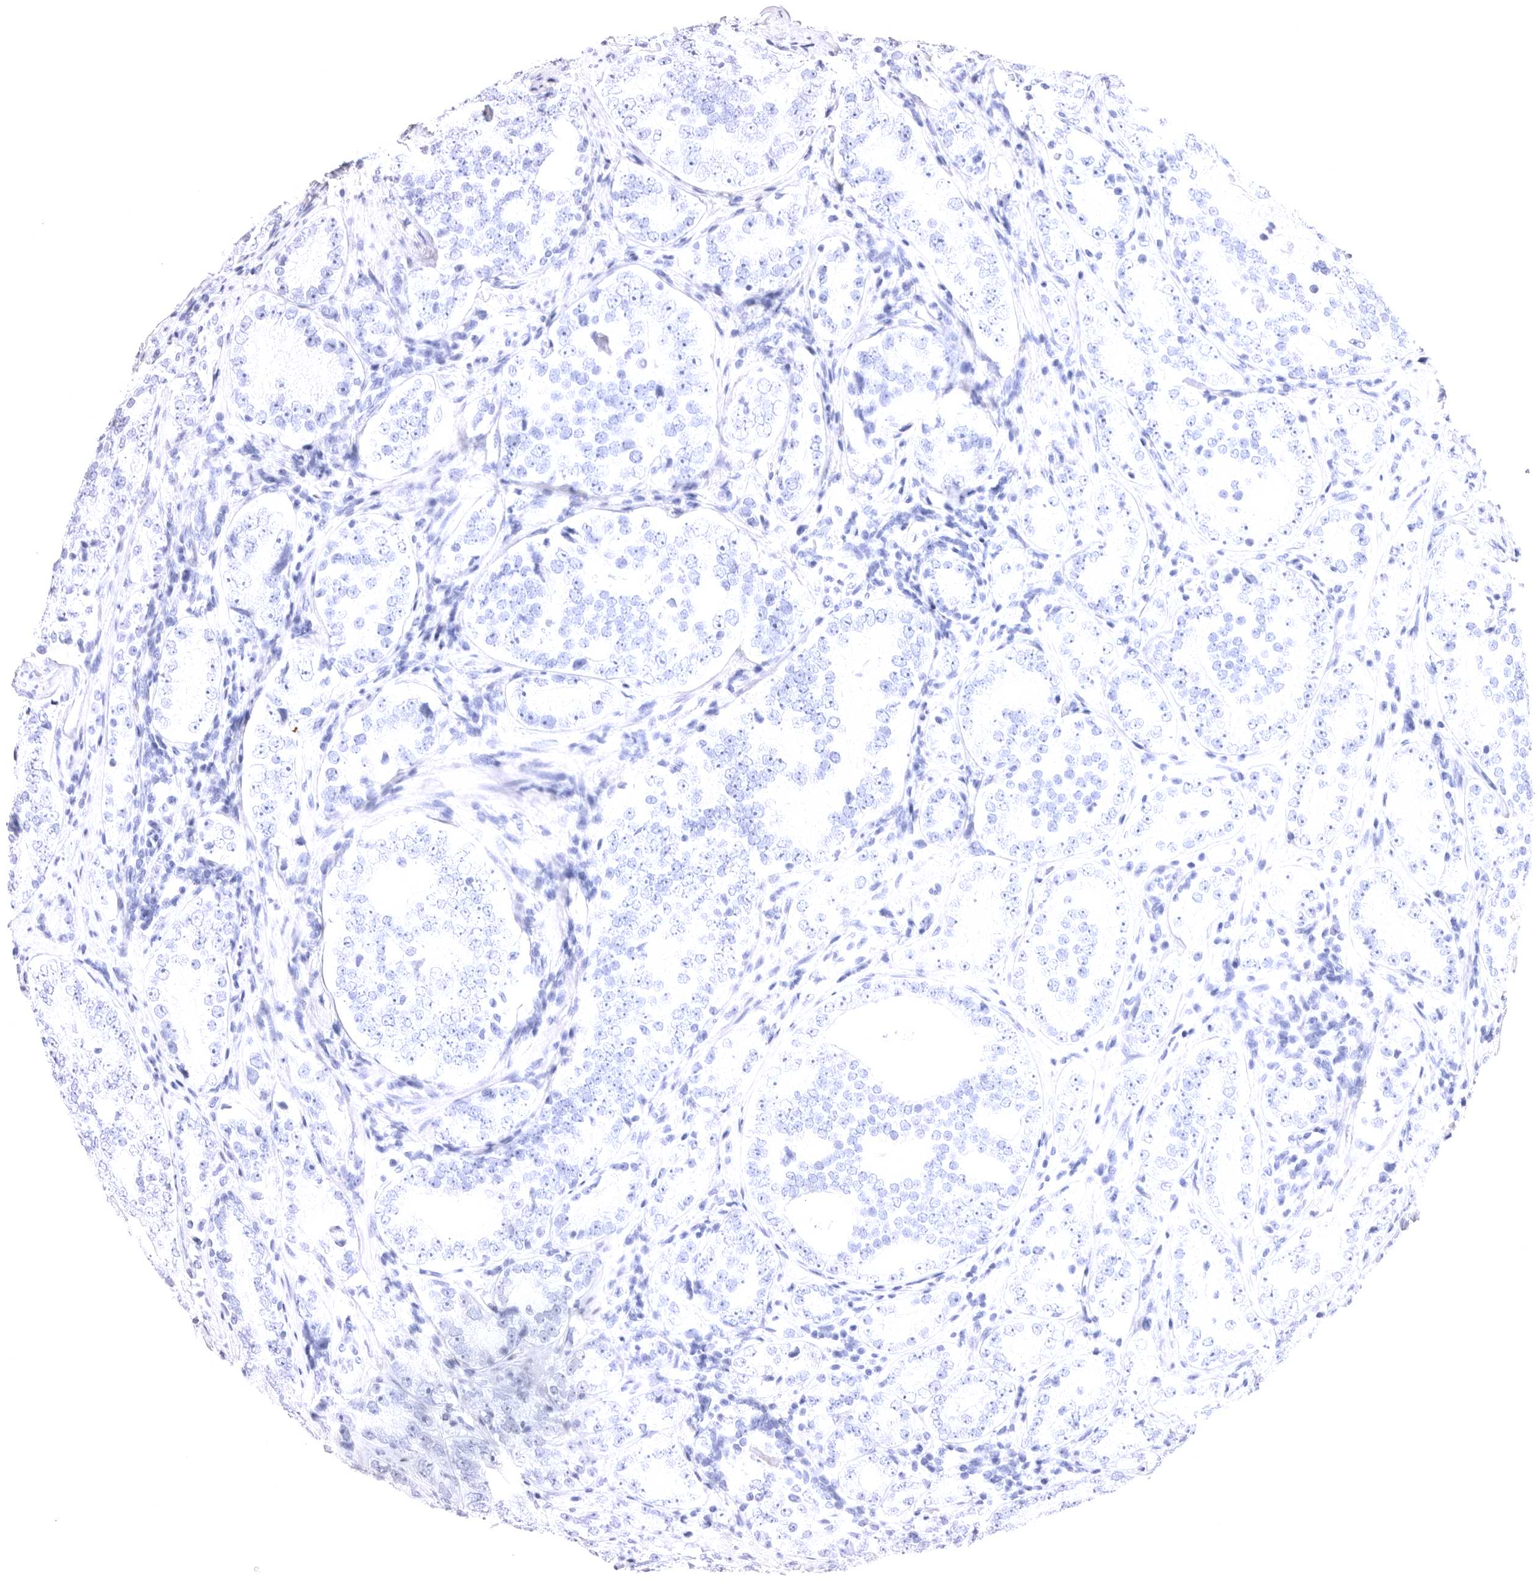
{"staining": {"intensity": "negative", "quantity": "none", "location": "none"}, "tissue": "prostate cancer", "cell_type": "Tumor cells", "image_type": "cancer", "snomed": [{"axis": "morphology", "description": "Adenocarcinoma, High grade"}, {"axis": "topography", "description": "Prostate"}], "caption": "Protein analysis of prostate high-grade adenocarcinoma exhibits no significant positivity in tumor cells.", "gene": "VPS45", "patient": {"sex": "male", "age": 56}}